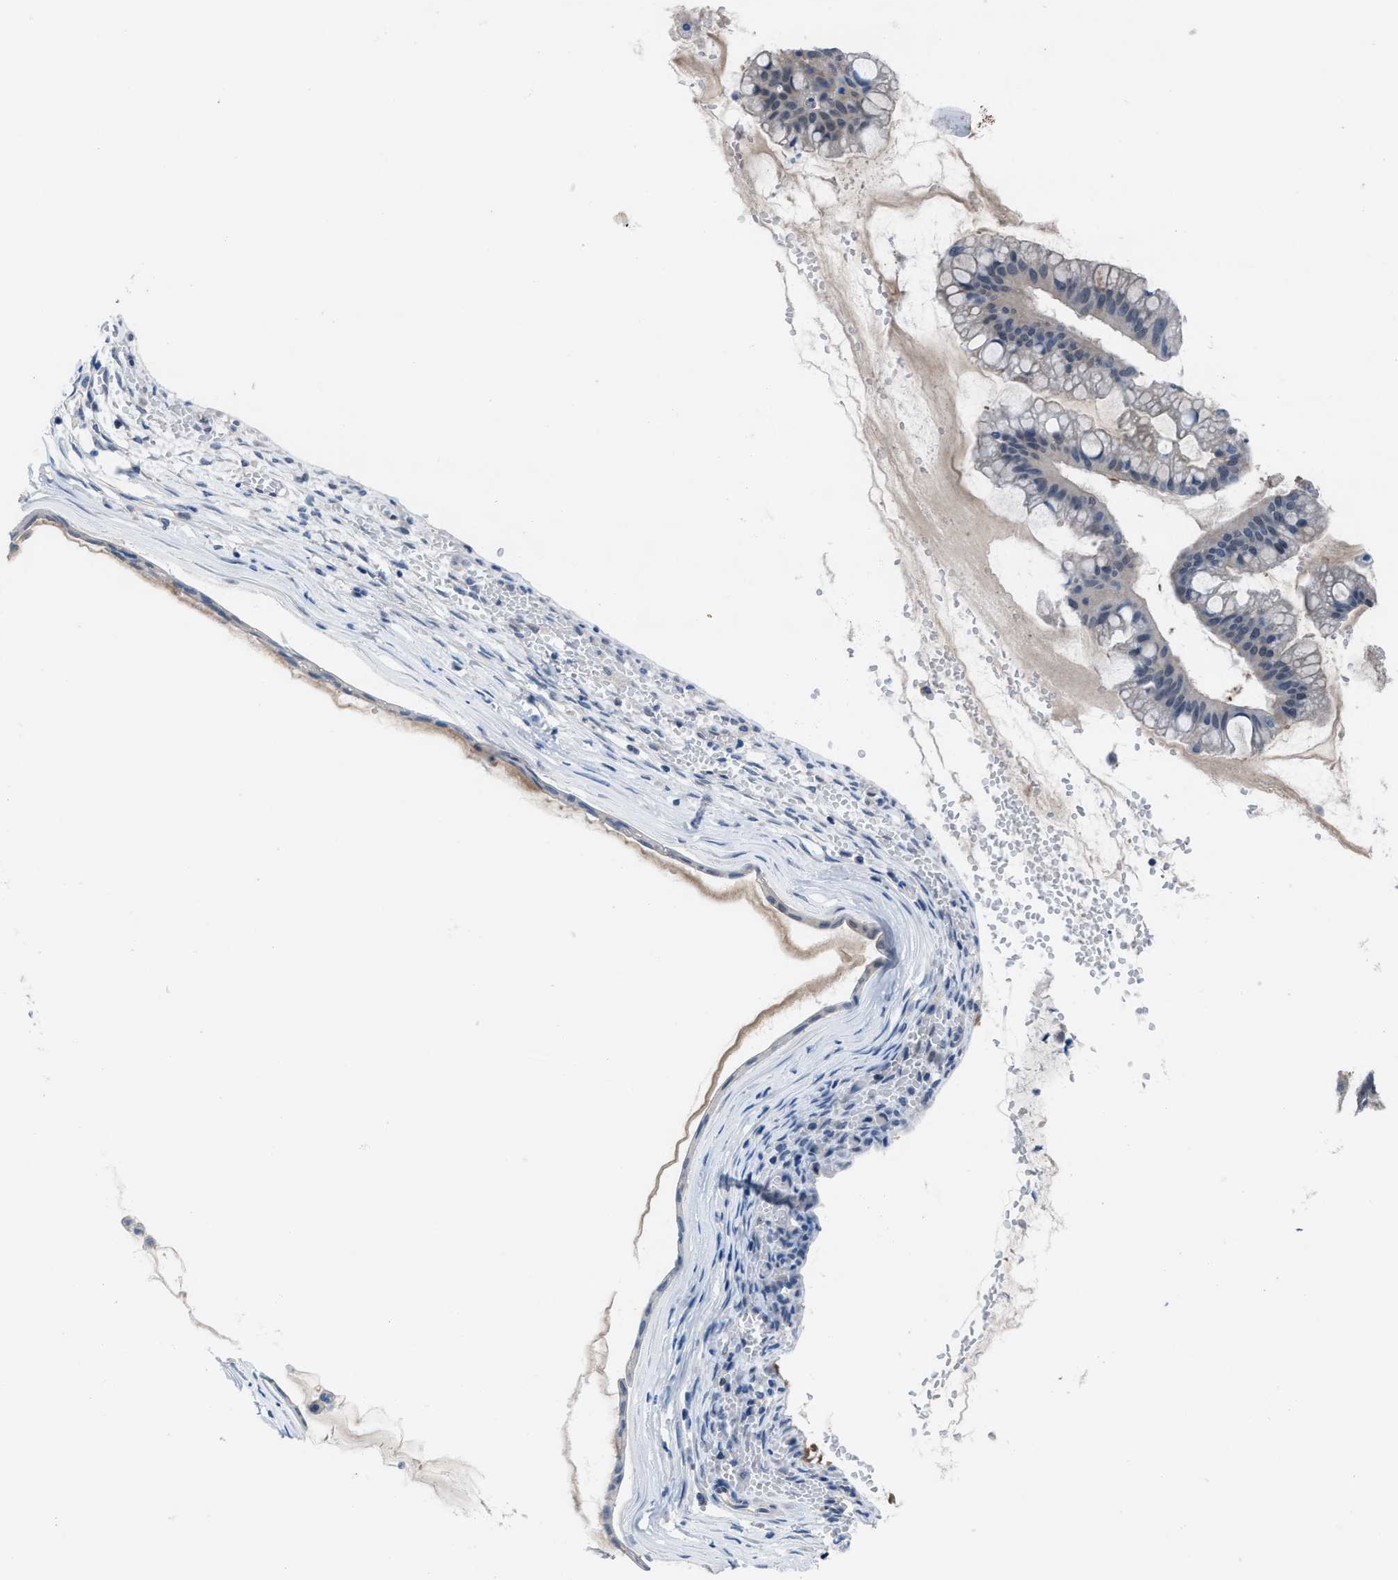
{"staining": {"intensity": "negative", "quantity": "none", "location": "none"}, "tissue": "ovarian cancer", "cell_type": "Tumor cells", "image_type": "cancer", "snomed": [{"axis": "morphology", "description": "Cystadenocarcinoma, mucinous, NOS"}, {"axis": "topography", "description": "Ovary"}], "caption": "IHC of ovarian cancer demonstrates no expression in tumor cells.", "gene": "NUDT5", "patient": {"sex": "female", "age": 73}}